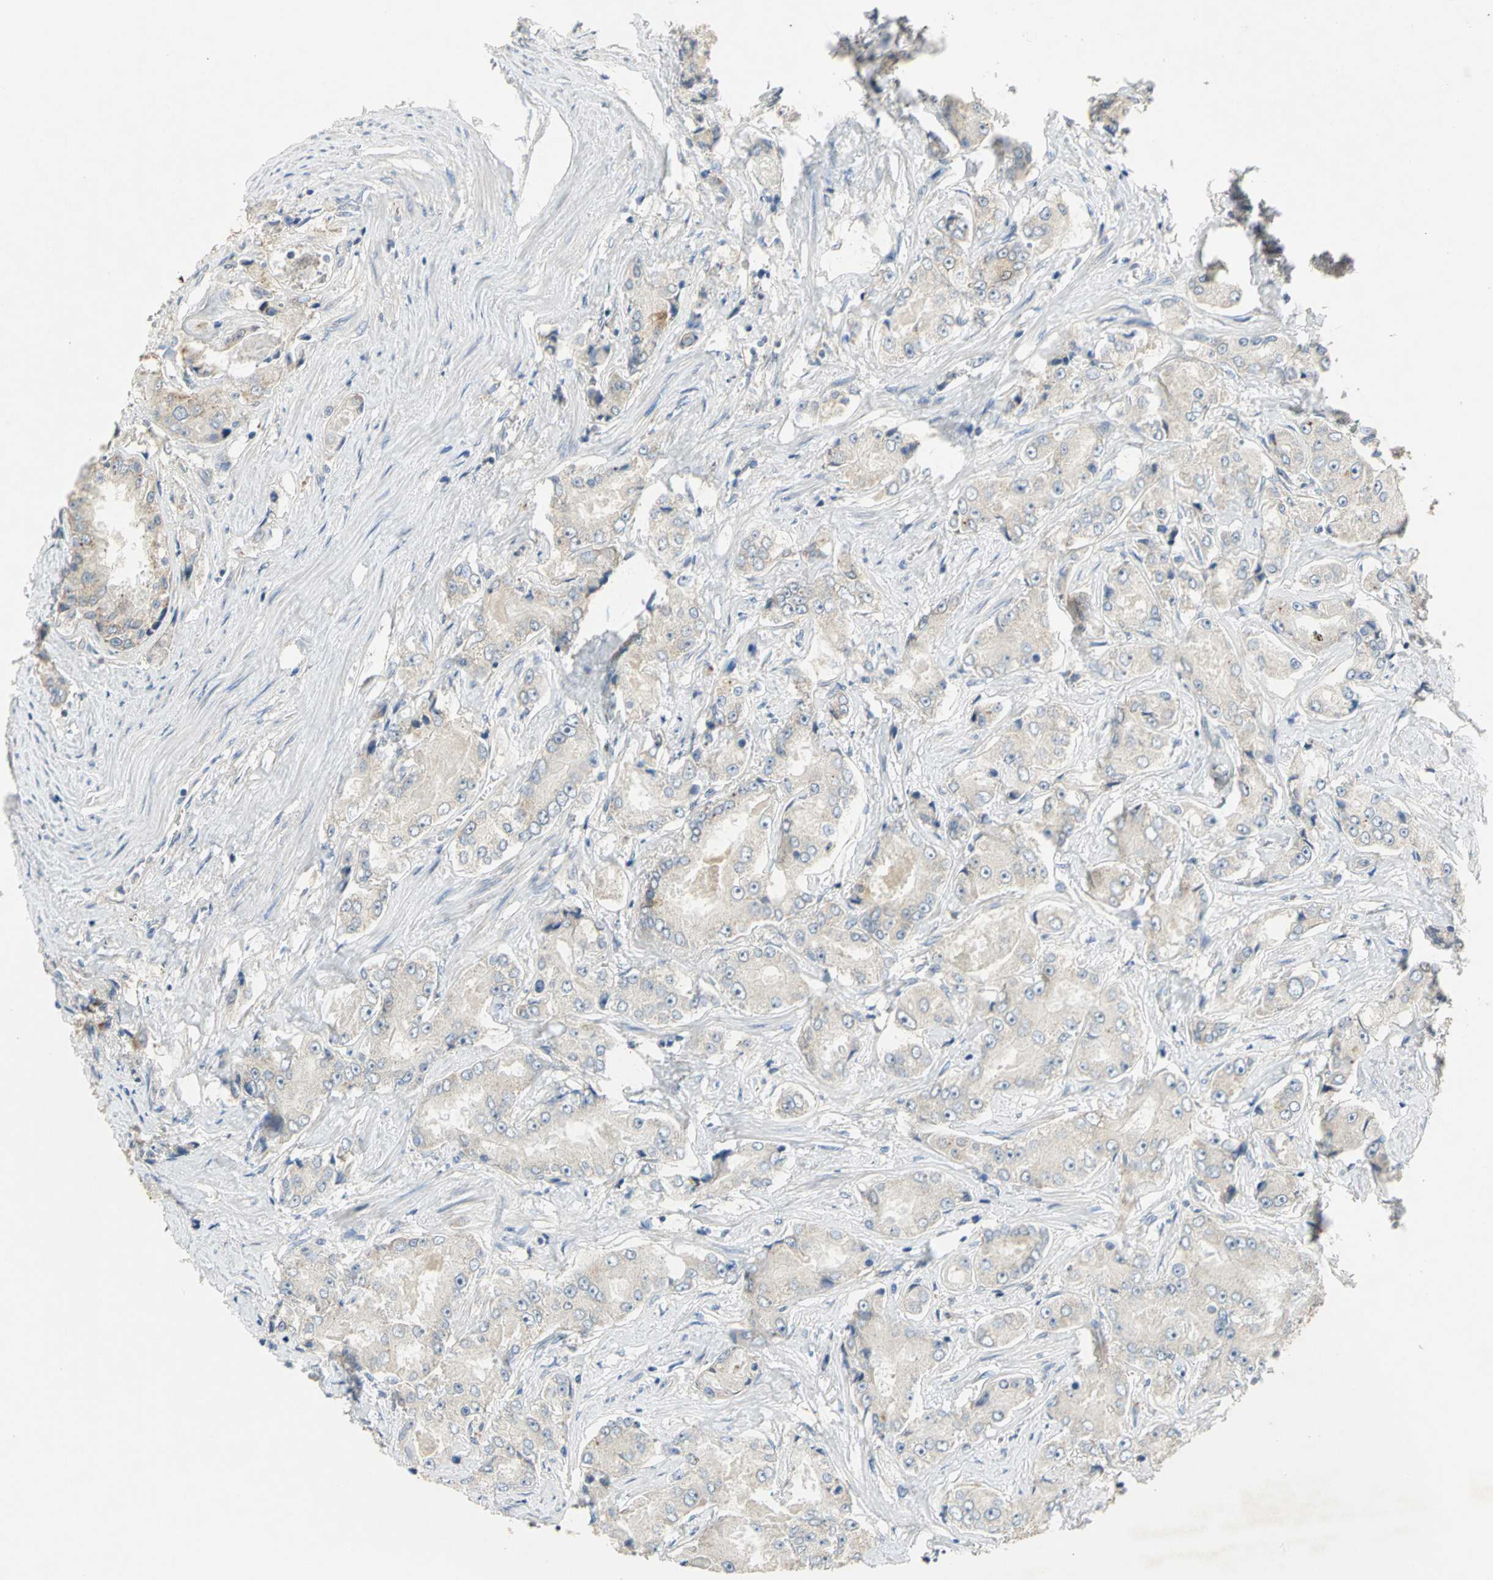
{"staining": {"intensity": "weak", "quantity": "<25%", "location": "cytoplasmic/membranous"}, "tissue": "prostate cancer", "cell_type": "Tumor cells", "image_type": "cancer", "snomed": [{"axis": "morphology", "description": "Adenocarcinoma, High grade"}, {"axis": "topography", "description": "Prostate"}], "caption": "Protein analysis of prostate high-grade adenocarcinoma exhibits no significant expression in tumor cells. (DAB immunohistochemistry, high magnification).", "gene": "IL17RB", "patient": {"sex": "male", "age": 73}}